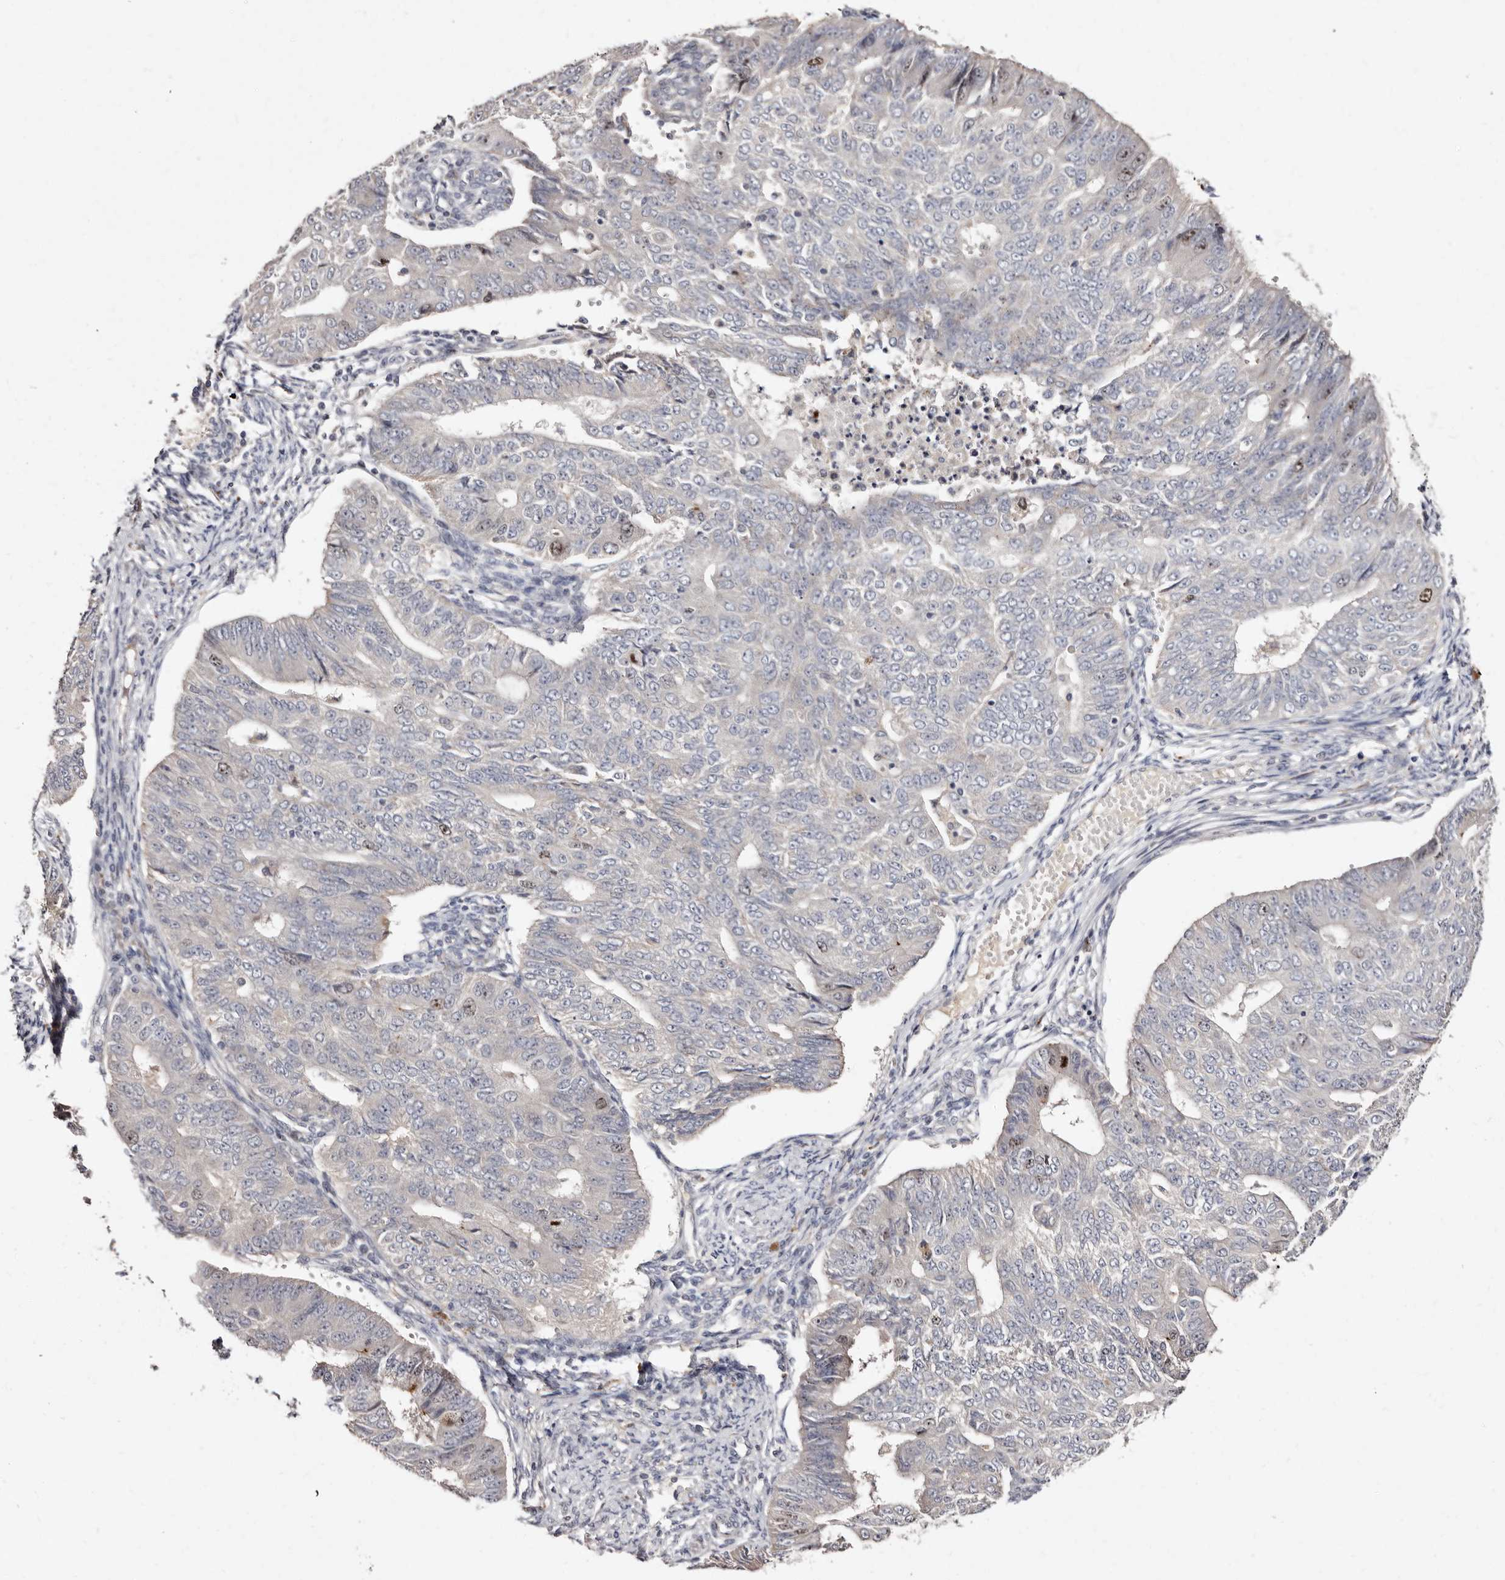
{"staining": {"intensity": "weak", "quantity": "<25%", "location": "nuclear"}, "tissue": "endometrial cancer", "cell_type": "Tumor cells", "image_type": "cancer", "snomed": [{"axis": "morphology", "description": "Adenocarcinoma, NOS"}, {"axis": "topography", "description": "Endometrium"}], "caption": "High magnification brightfield microscopy of endometrial adenocarcinoma stained with DAB (brown) and counterstained with hematoxylin (blue): tumor cells show no significant expression. The staining was performed using DAB to visualize the protein expression in brown, while the nuclei were stained in blue with hematoxylin (Magnification: 20x).", "gene": "CDCA8", "patient": {"sex": "female", "age": 32}}